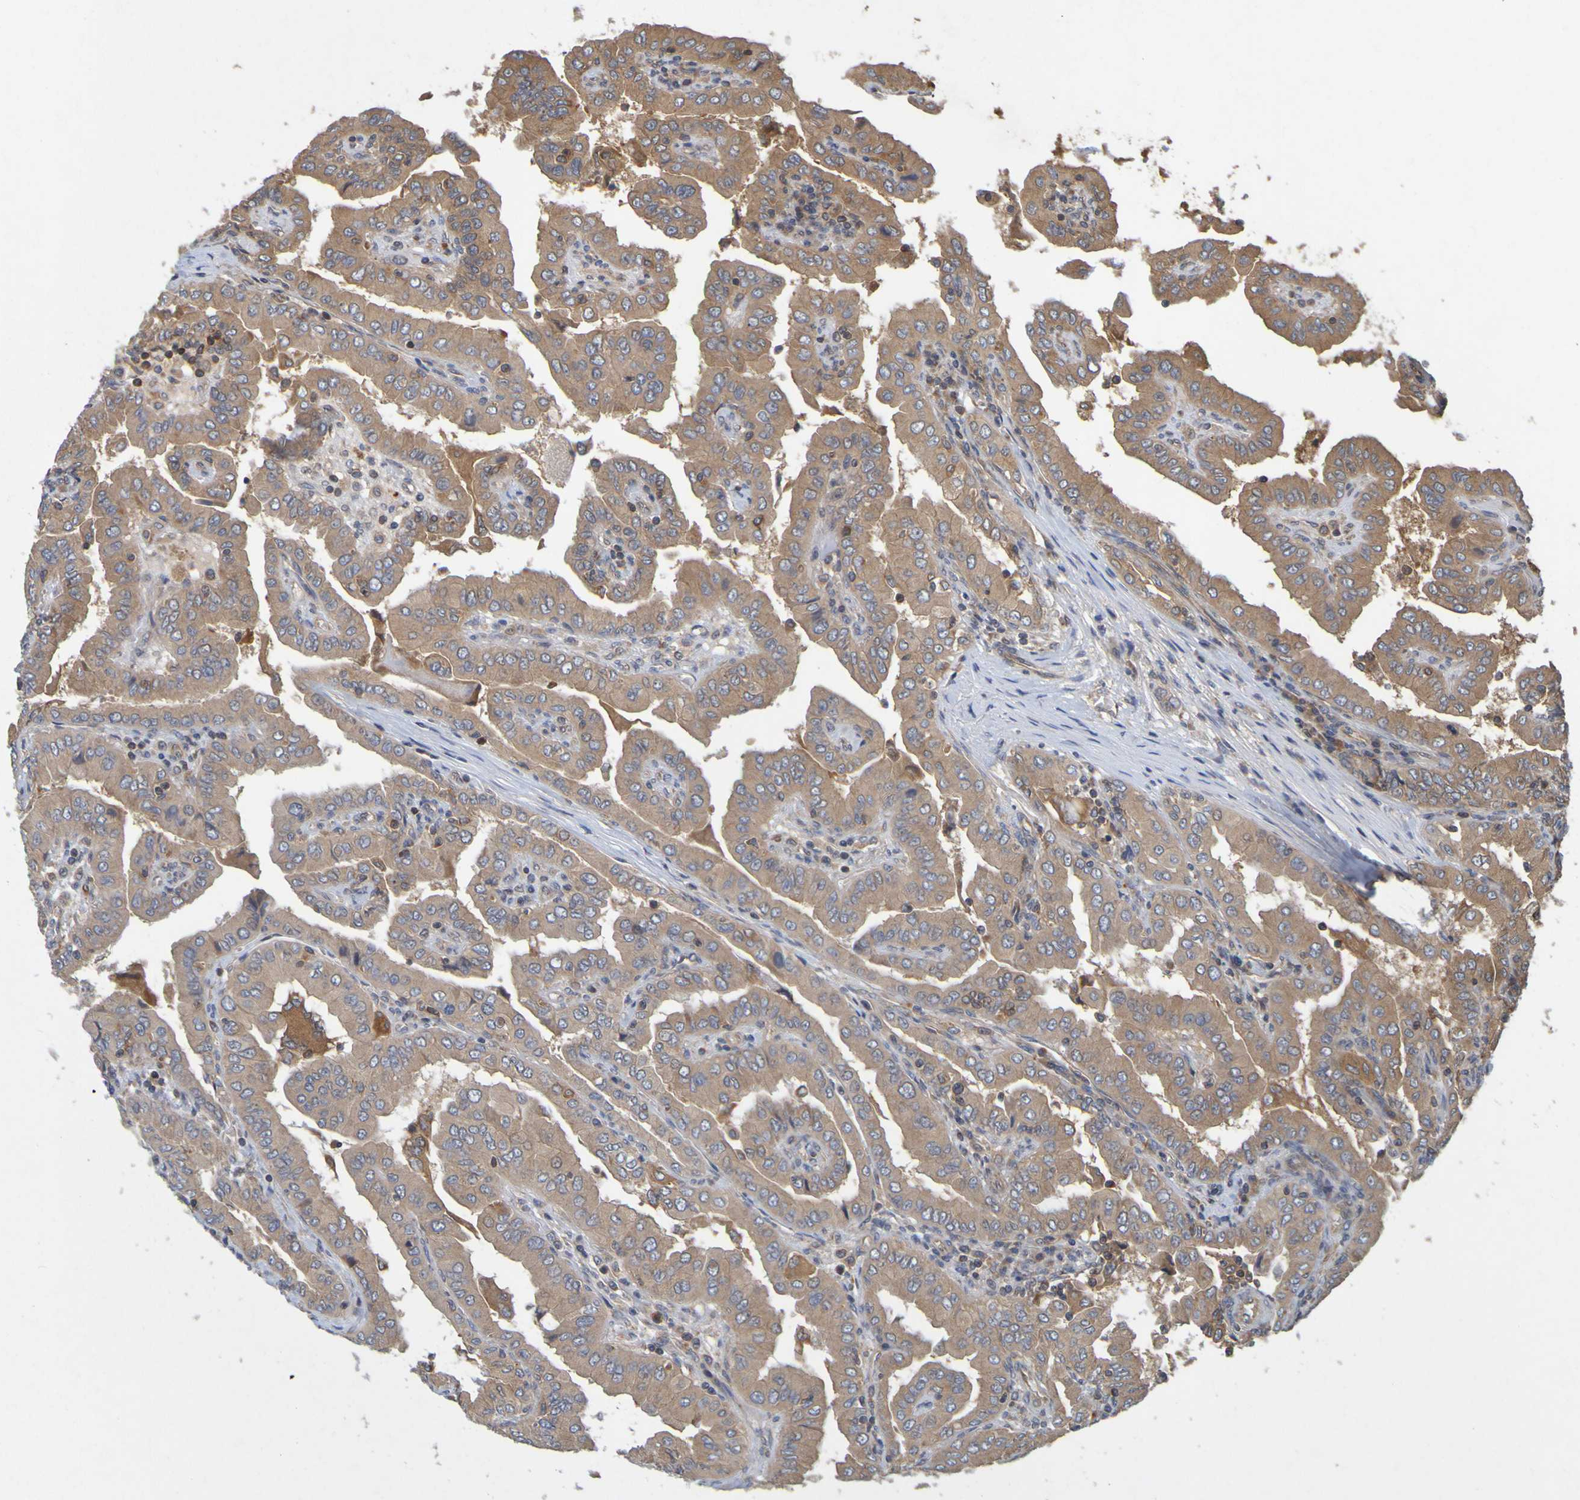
{"staining": {"intensity": "moderate", "quantity": ">75%", "location": "cytoplasmic/membranous"}, "tissue": "thyroid cancer", "cell_type": "Tumor cells", "image_type": "cancer", "snomed": [{"axis": "morphology", "description": "Papillary adenocarcinoma, NOS"}, {"axis": "topography", "description": "Thyroid gland"}], "caption": "Immunohistochemistry (IHC) (DAB) staining of human thyroid cancer displays moderate cytoplasmic/membranous protein expression in approximately >75% of tumor cells.", "gene": "OCRL", "patient": {"sex": "male", "age": 33}}